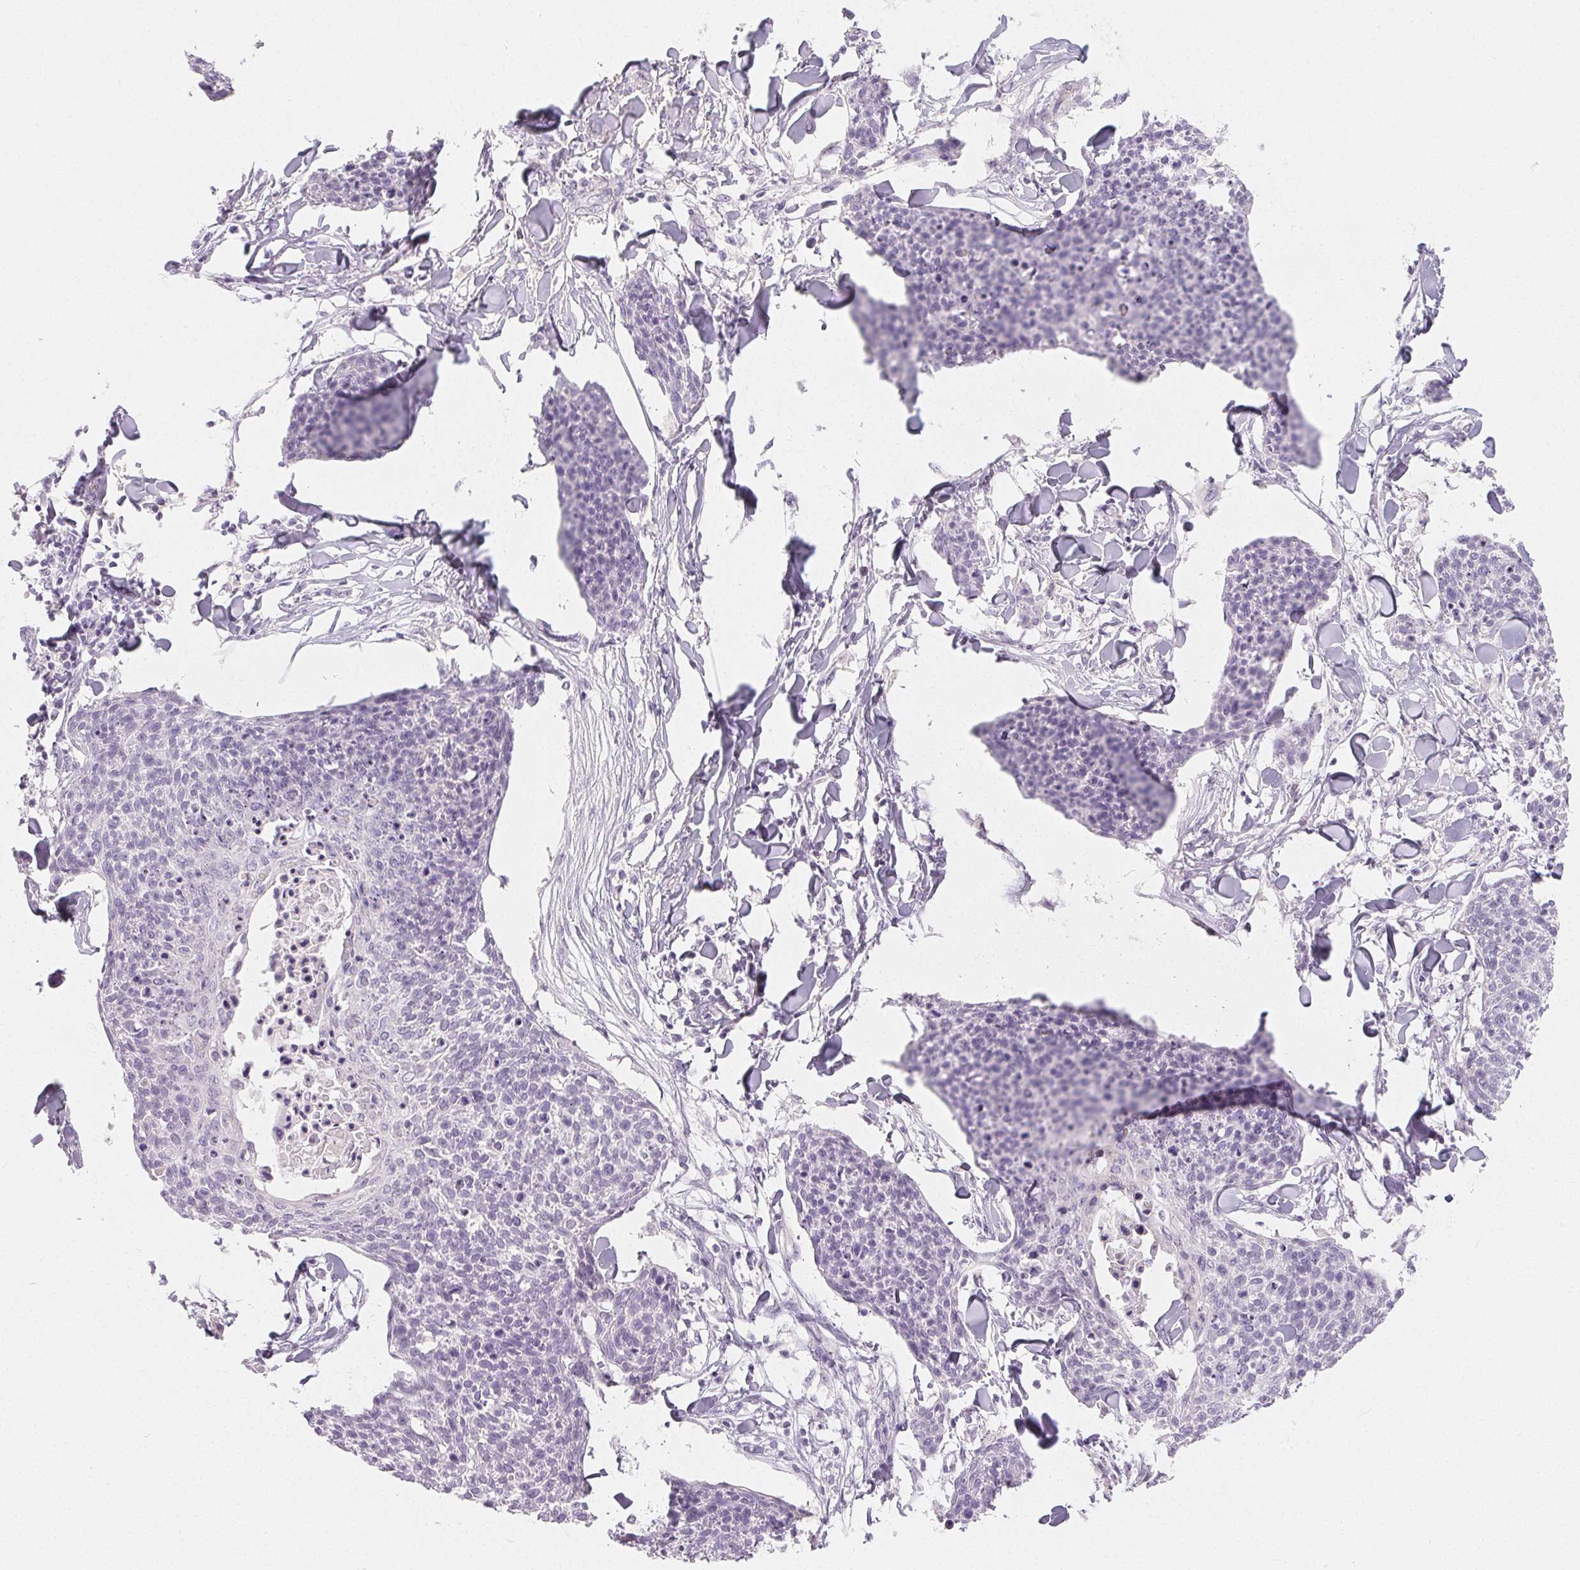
{"staining": {"intensity": "negative", "quantity": "none", "location": "none"}, "tissue": "skin cancer", "cell_type": "Tumor cells", "image_type": "cancer", "snomed": [{"axis": "morphology", "description": "Squamous cell carcinoma, NOS"}, {"axis": "topography", "description": "Skin"}, {"axis": "topography", "description": "Vulva"}], "caption": "The image shows no significant positivity in tumor cells of skin squamous cell carcinoma. (DAB immunohistochemistry, high magnification).", "gene": "MIOX", "patient": {"sex": "female", "age": 75}}